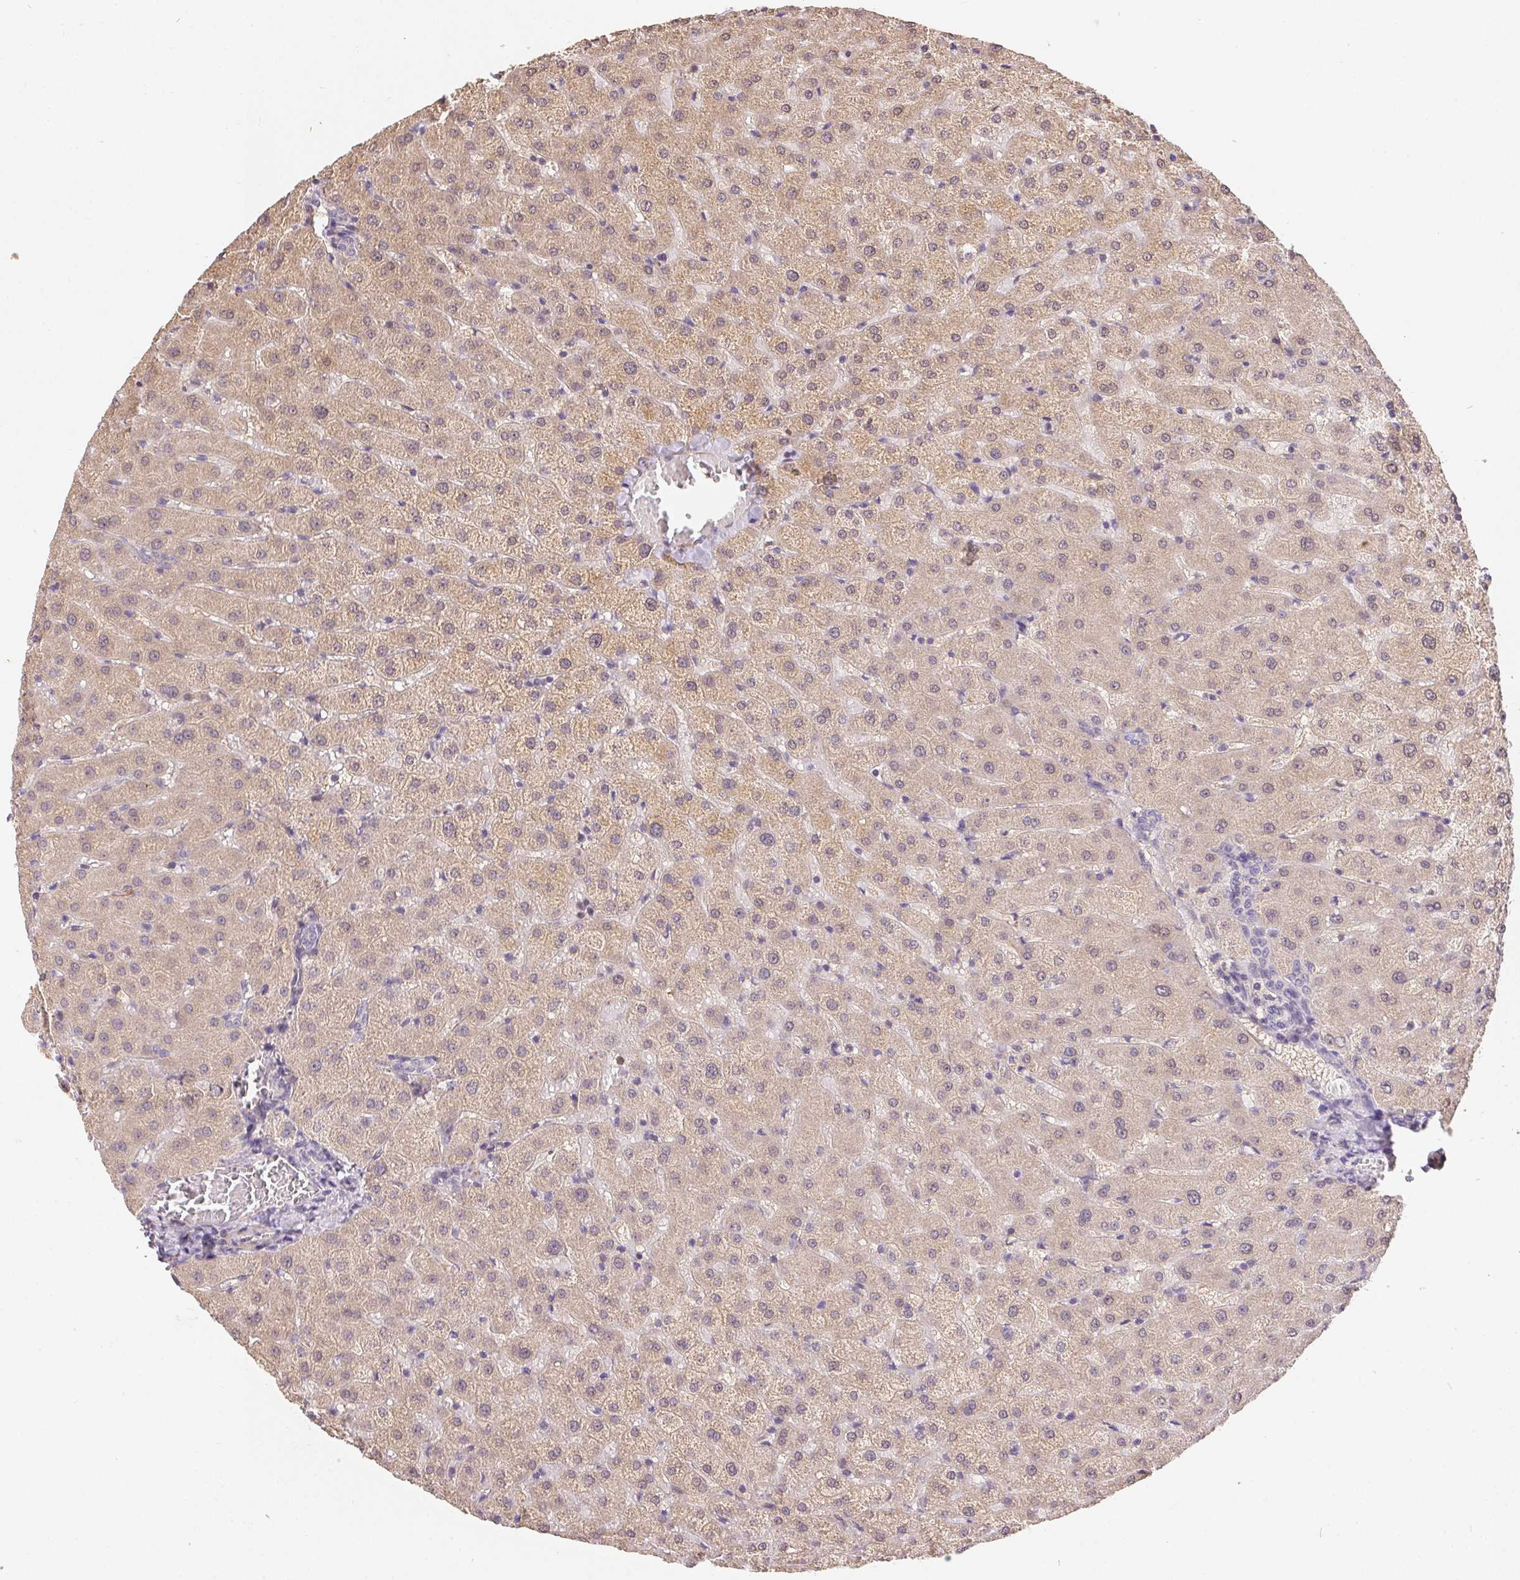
{"staining": {"intensity": "weak", "quantity": "<25%", "location": "cytoplasmic/membranous"}, "tissue": "liver", "cell_type": "Cholangiocytes", "image_type": "normal", "snomed": [{"axis": "morphology", "description": "Normal tissue, NOS"}, {"axis": "topography", "description": "Liver"}], "caption": "Cholangiocytes are negative for protein expression in benign human liver. The staining is performed using DAB (3,3'-diaminobenzidine) brown chromogen with nuclei counter-stained in using hematoxylin.", "gene": "REV3L", "patient": {"sex": "female", "age": 50}}